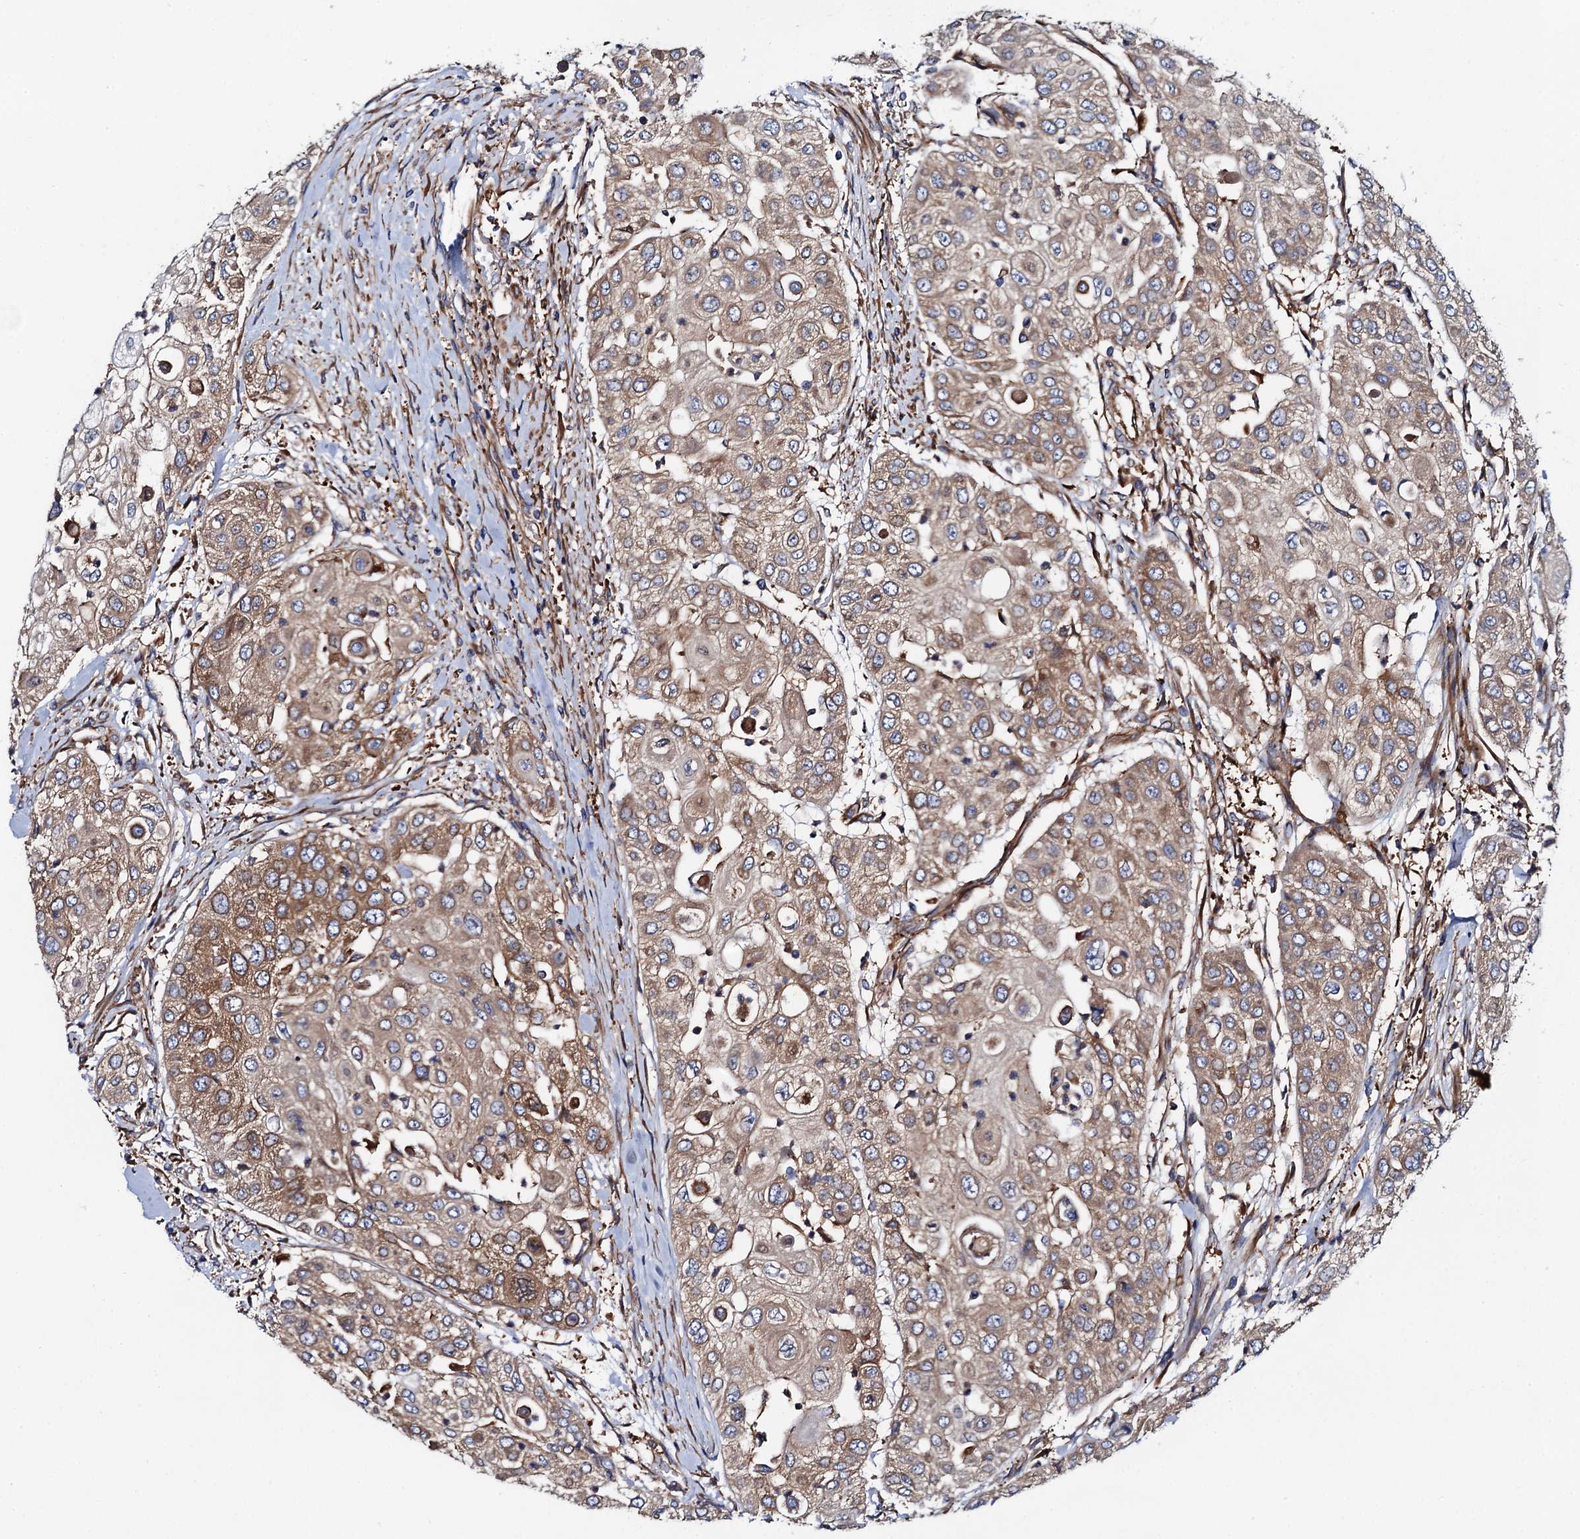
{"staining": {"intensity": "moderate", "quantity": ">75%", "location": "cytoplasmic/membranous"}, "tissue": "urothelial cancer", "cell_type": "Tumor cells", "image_type": "cancer", "snomed": [{"axis": "morphology", "description": "Urothelial carcinoma, High grade"}, {"axis": "topography", "description": "Urinary bladder"}], "caption": "Immunohistochemical staining of human urothelial cancer reveals medium levels of moderate cytoplasmic/membranous expression in approximately >75% of tumor cells. (IHC, brightfield microscopy, high magnification).", "gene": "MRPL48", "patient": {"sex": "female", "age": 79}}